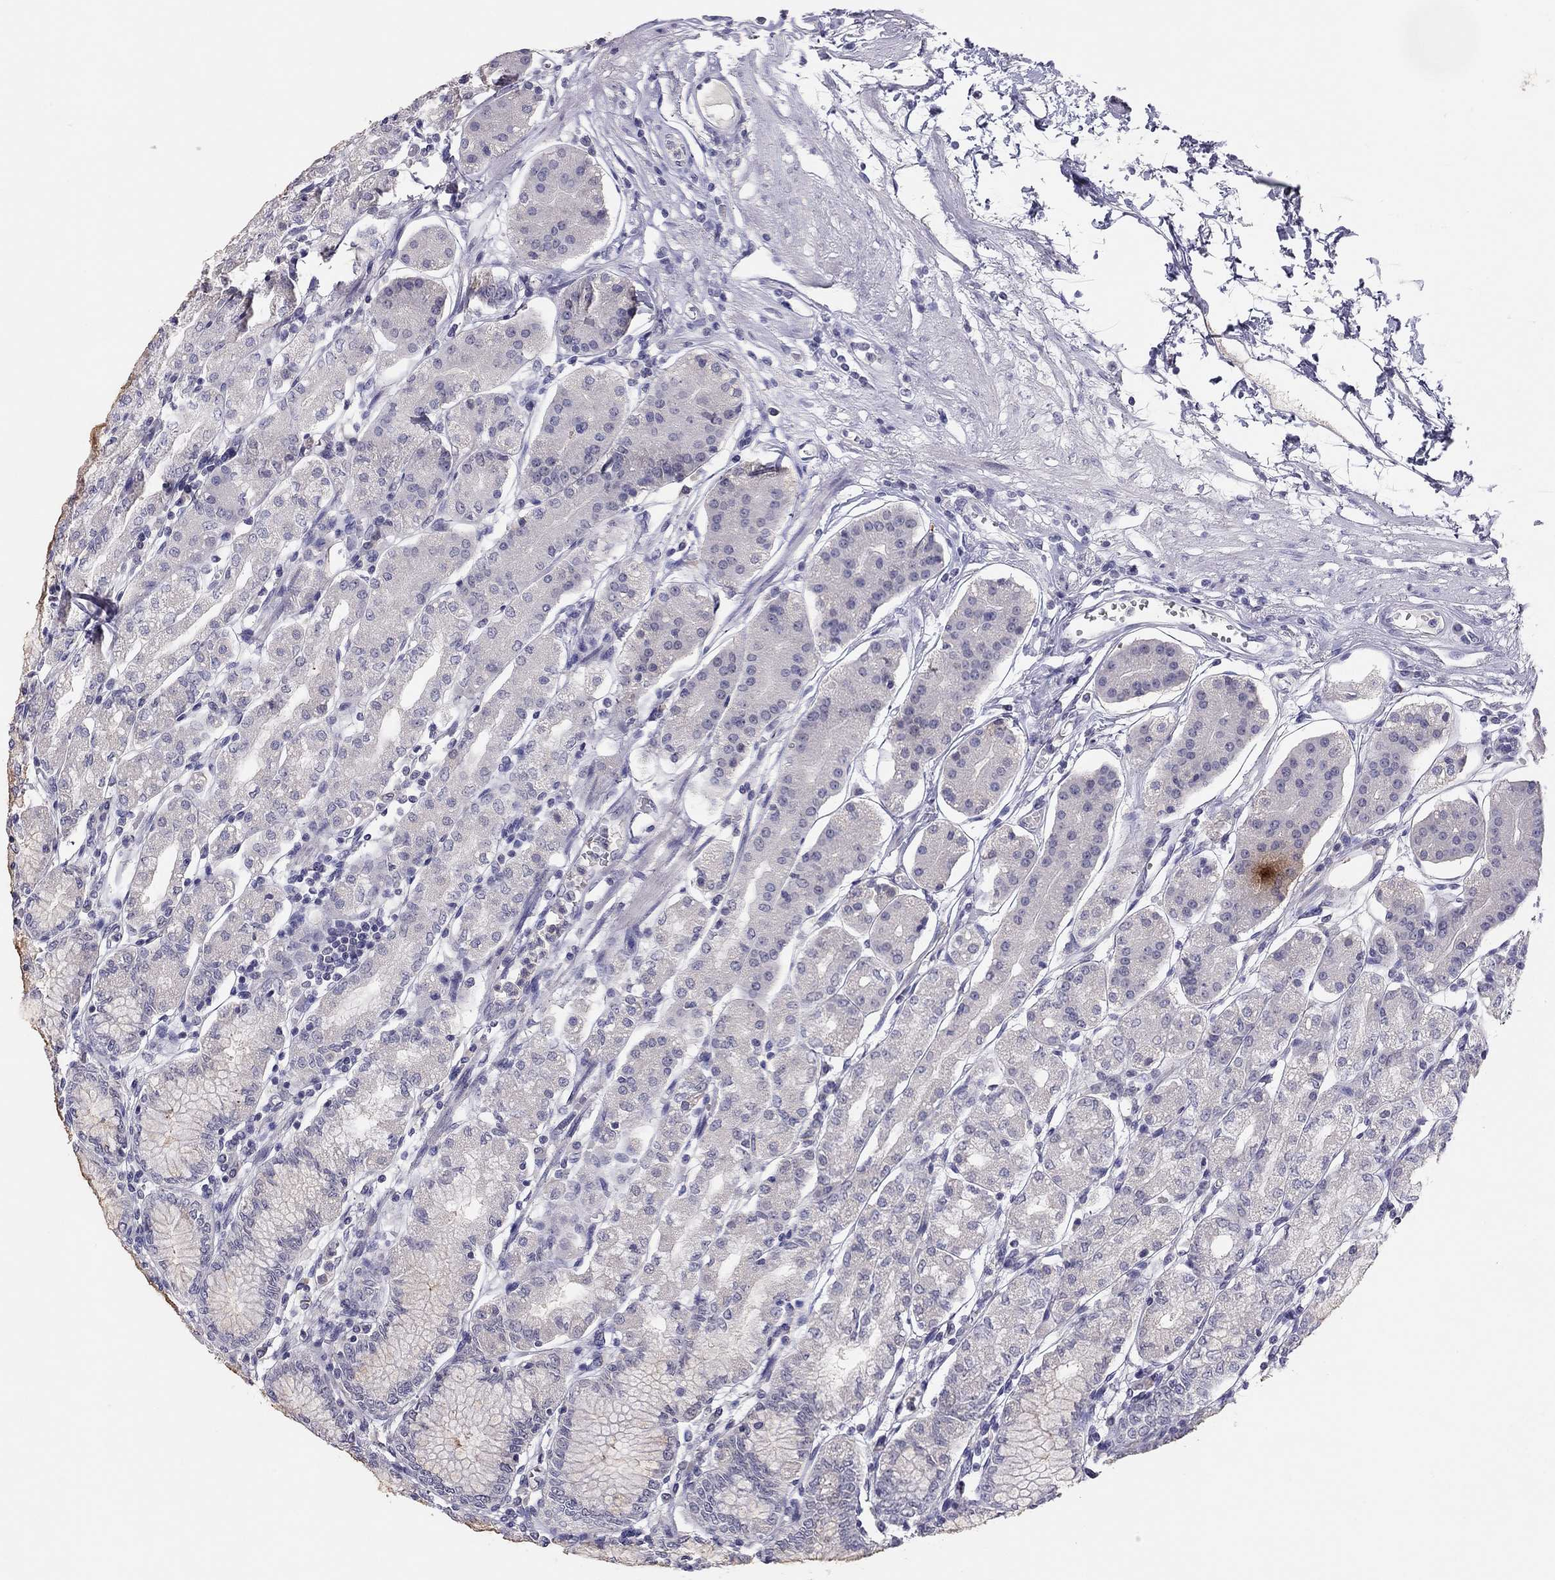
{"staining": {"intensity": "negative", "quantity": "none", "location": "none"}, "tissue": "stomach", "cell_type": "Glandular cells", "image_type": "normal", "snomed": [{"axis": "morphology", "description": "Normal tissue, NOS"}, {"axis": "topography", "description": "Skeletal muscle"}, {"axis": "topography", "description": "Stomach"}], "caption": "Immunohistochemical staining of unremarkable stomach displays no significant expression in glandular cells.", "gene": "ADORA2A", "patient": {"sex": "female", "age": 57}}